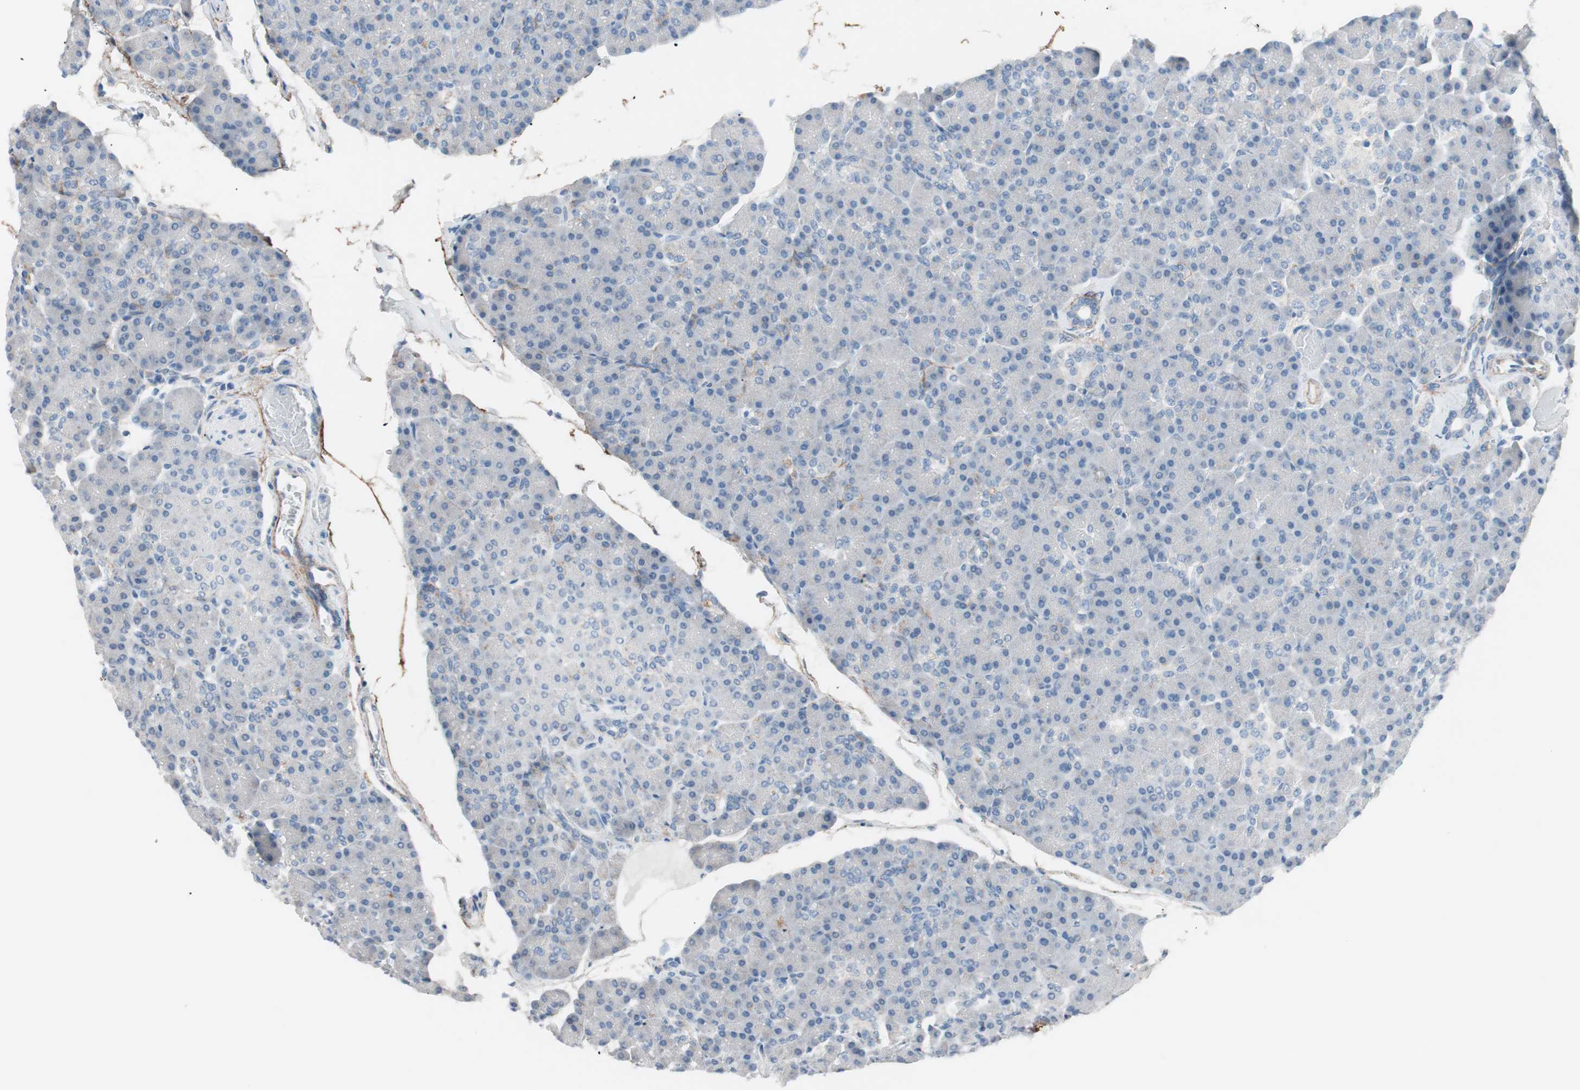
{"staining": {"intensity": "negative", "quantity": "none", "location": "none"}, "tissue": "pancreas", "cell_type": "Exocrine glandular cells", "image_type": "normal", "snomed": [{"axis": "morphology", "description": "Normal tissue, NOS"}, {"axis": "topography", "description": "Pancreas"}], "caption": "Immunohistochemistry (IHC) of benign human pancreas reveals no positivity in exocrine glandular cells. Brightfield microscopy of IHC stained with DAB (brown) and hematoxylin (blue), captured at high magnification.", "gene": "FOSL1", "patient": {"sex": "female", "age": 43}}